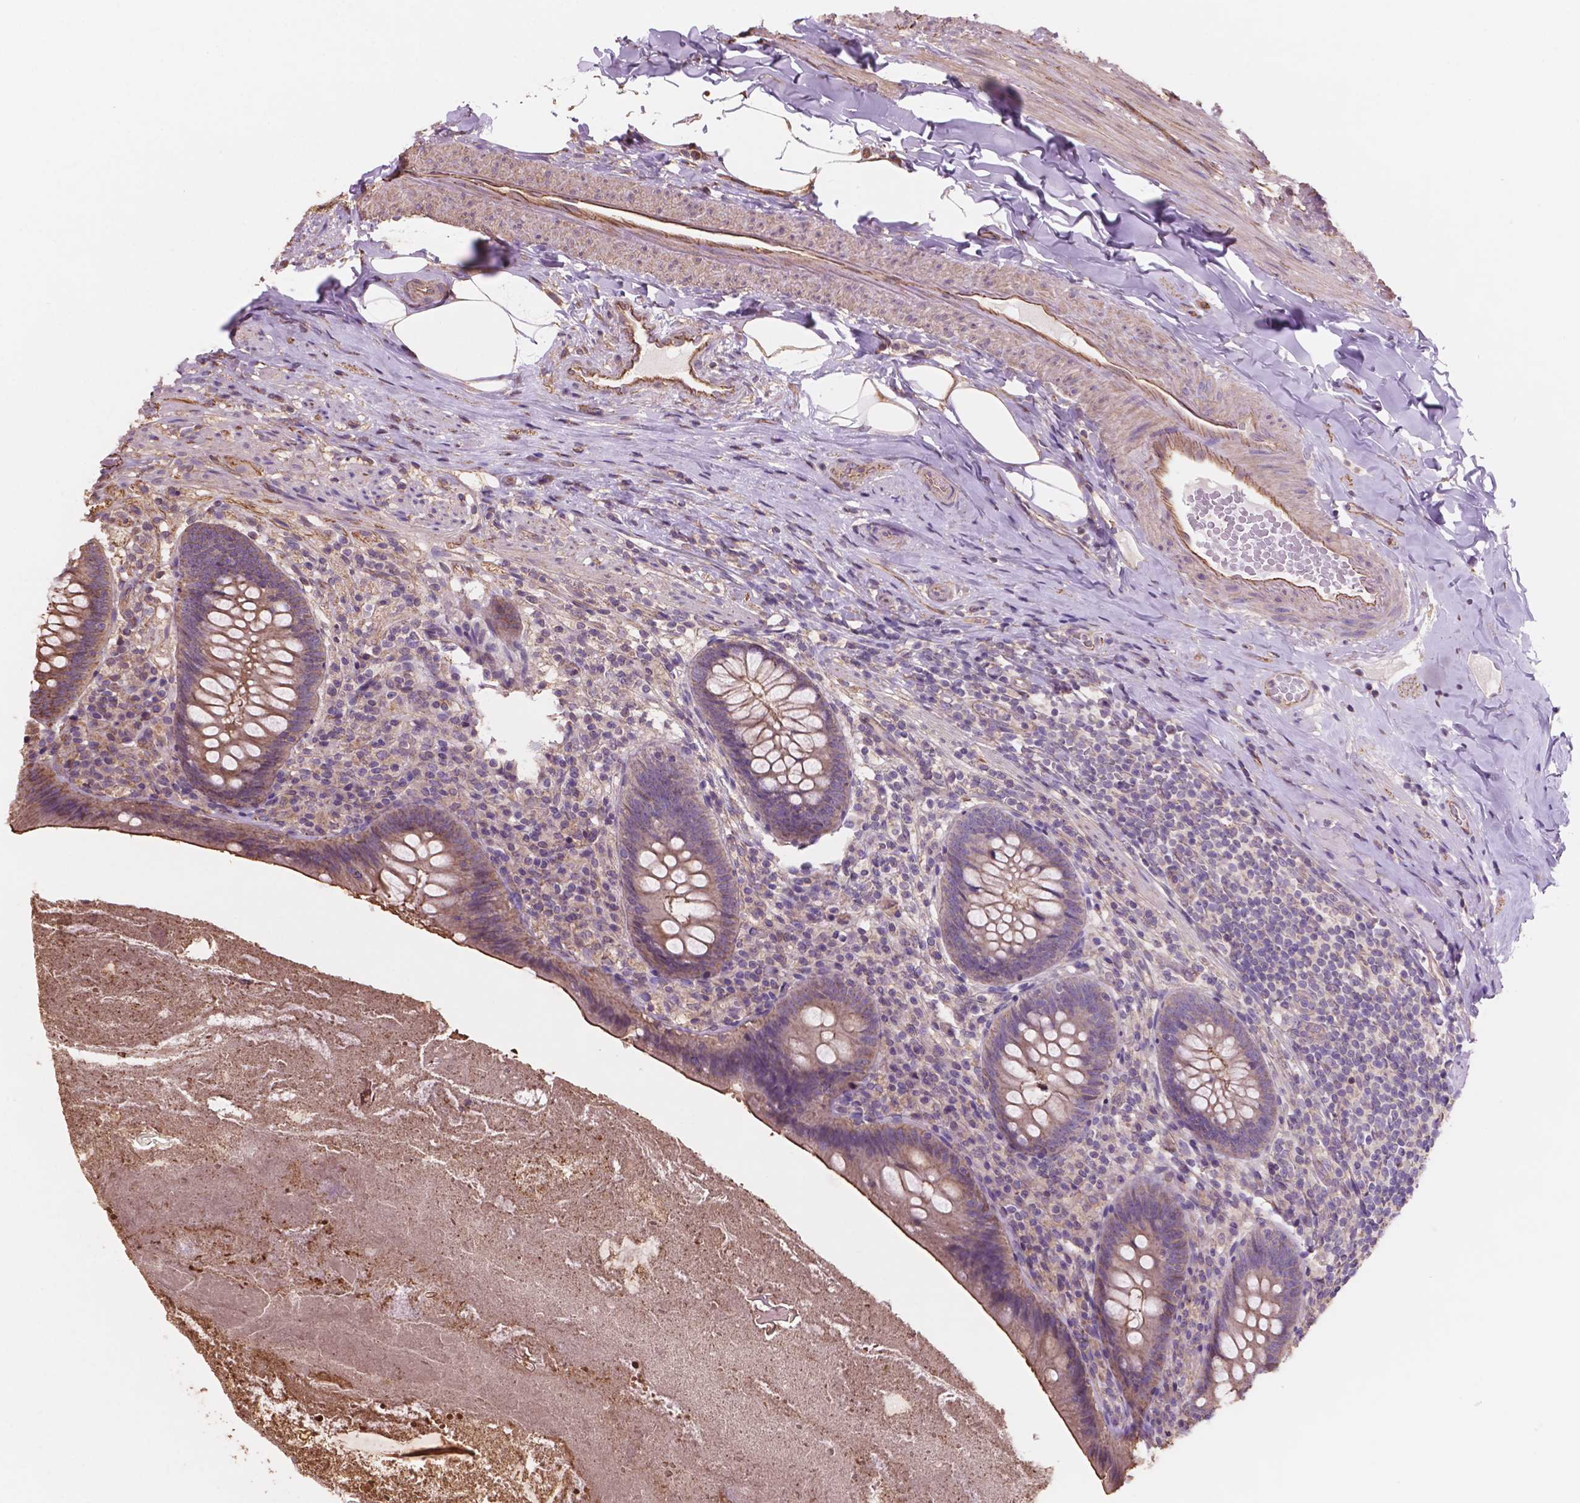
{"staining": {"intensity": "moderate", "quantity": ">75%", "location": "cytoplasmic/membranous"}, "tissue": "appendix", "cell_type": "Glandular cells", "image_type": "normal", "snomed": [{"axis": "morphology", "description": "Normal tissue, NOS"}, {"axis": "topography", "description": "Appendix"}], "caption": "Brown immunohistochemical staining in unremarkable appendix demonstrates moderate cytoplasmic/membranous positivity in about >75% of glandular cells.", "gene": "NIPA2", "patient": {"sex": "male", "age": 47}}